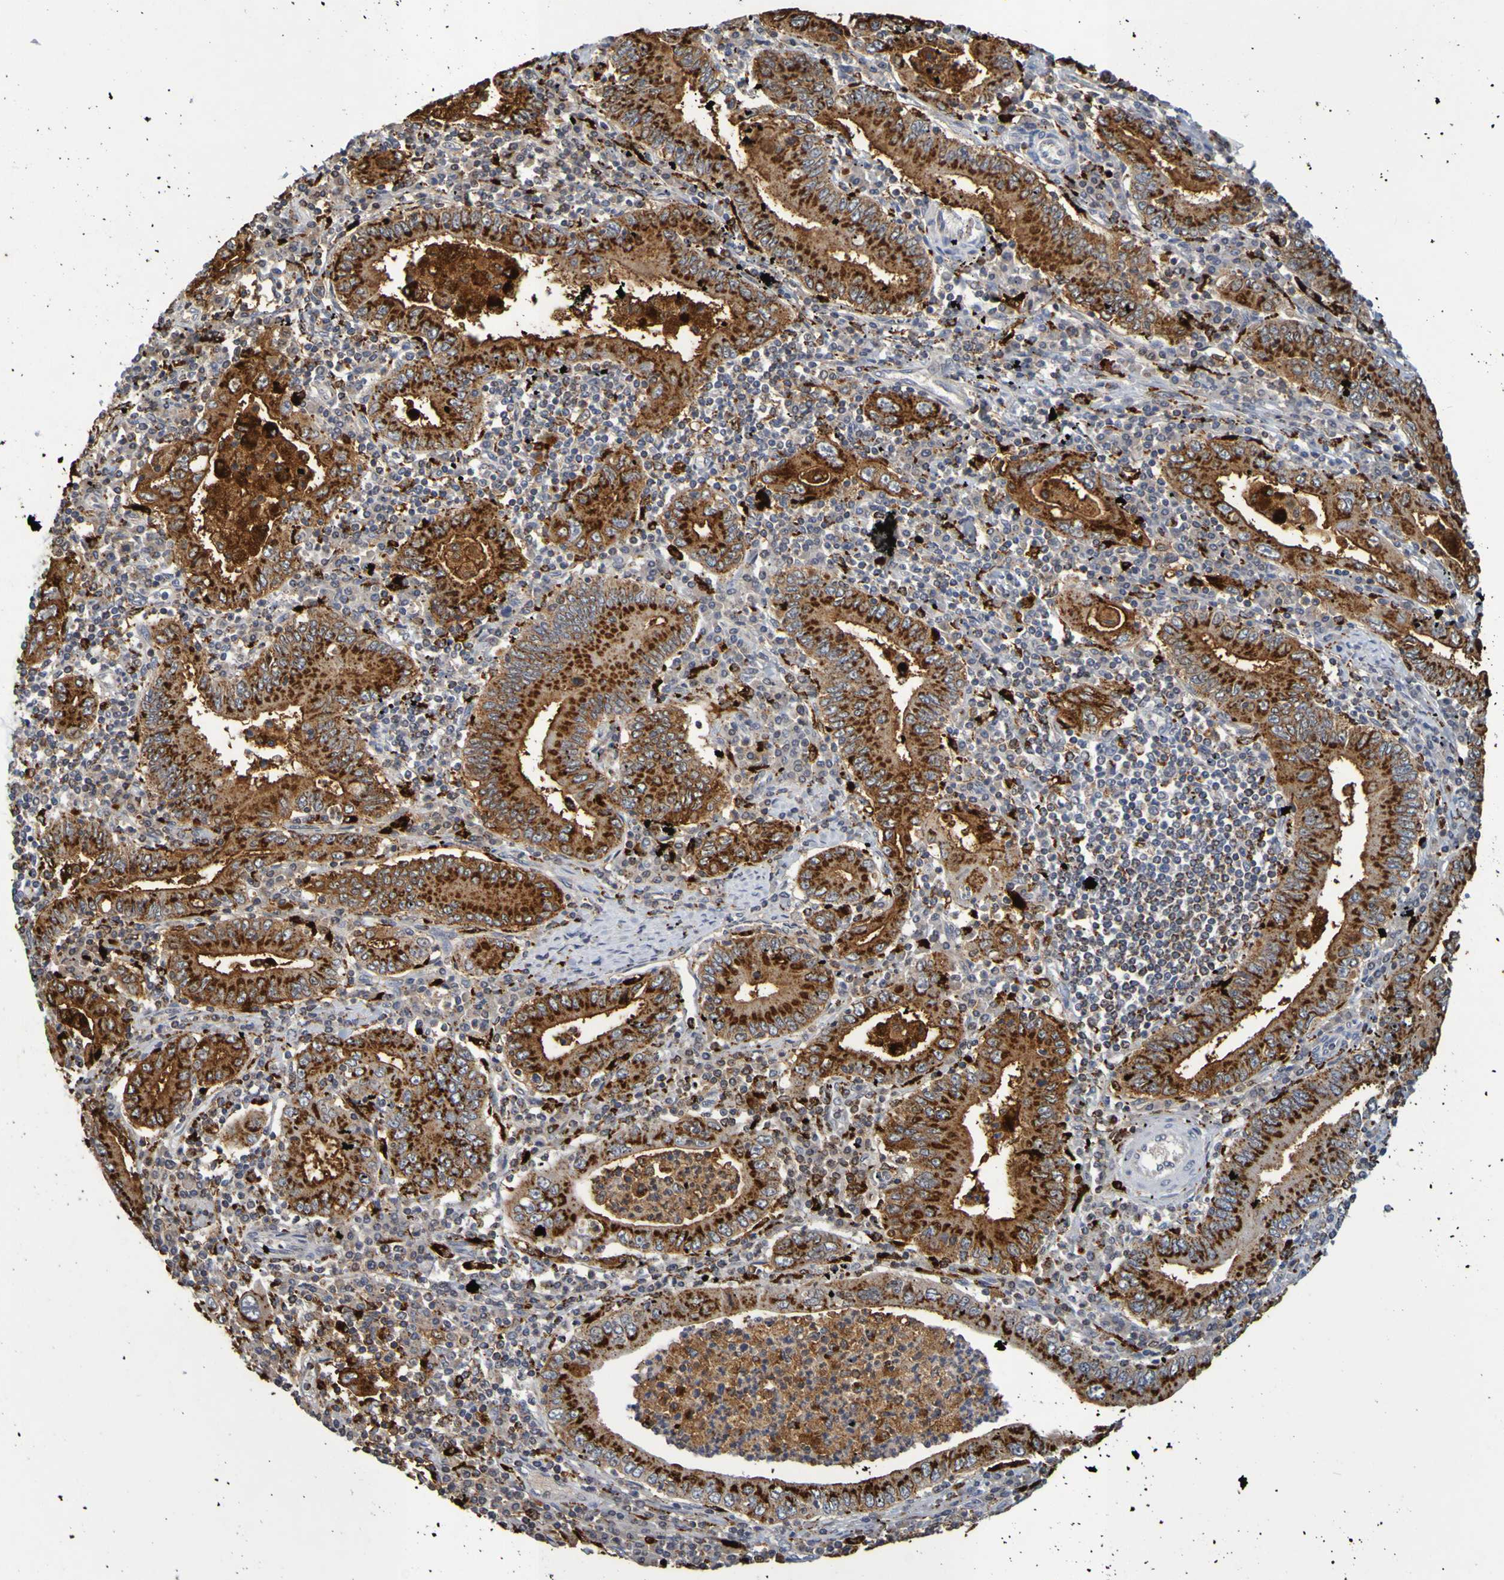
{"staining": {"intensity": "strong", "quantity": ">75%", "location": "cytoplasmic/membranous"}, "tissue": "stomach cancer", "cell_type": "Tumor cells", "image_type": "cancer", "snomed": [{"axis": "morphology", "description": "Normal tissue, NOS"}, {"axis": "morphology", "description": "Adenocarcinoma, NOS"}, {"axis": "topography", "description": "Esophagus"}, {"axis": "topography", "description": "Stomach, upper"}, {"axis": "topography", "description": "Peripheral nerve tissue"}], "caption": "Strong cytoplasmic/membranous protein expression is seen in approximately >75% of tumor cells in stomach cancer.", "gene": "TPH1", "patient": {"sex": "male", "age": 62}}